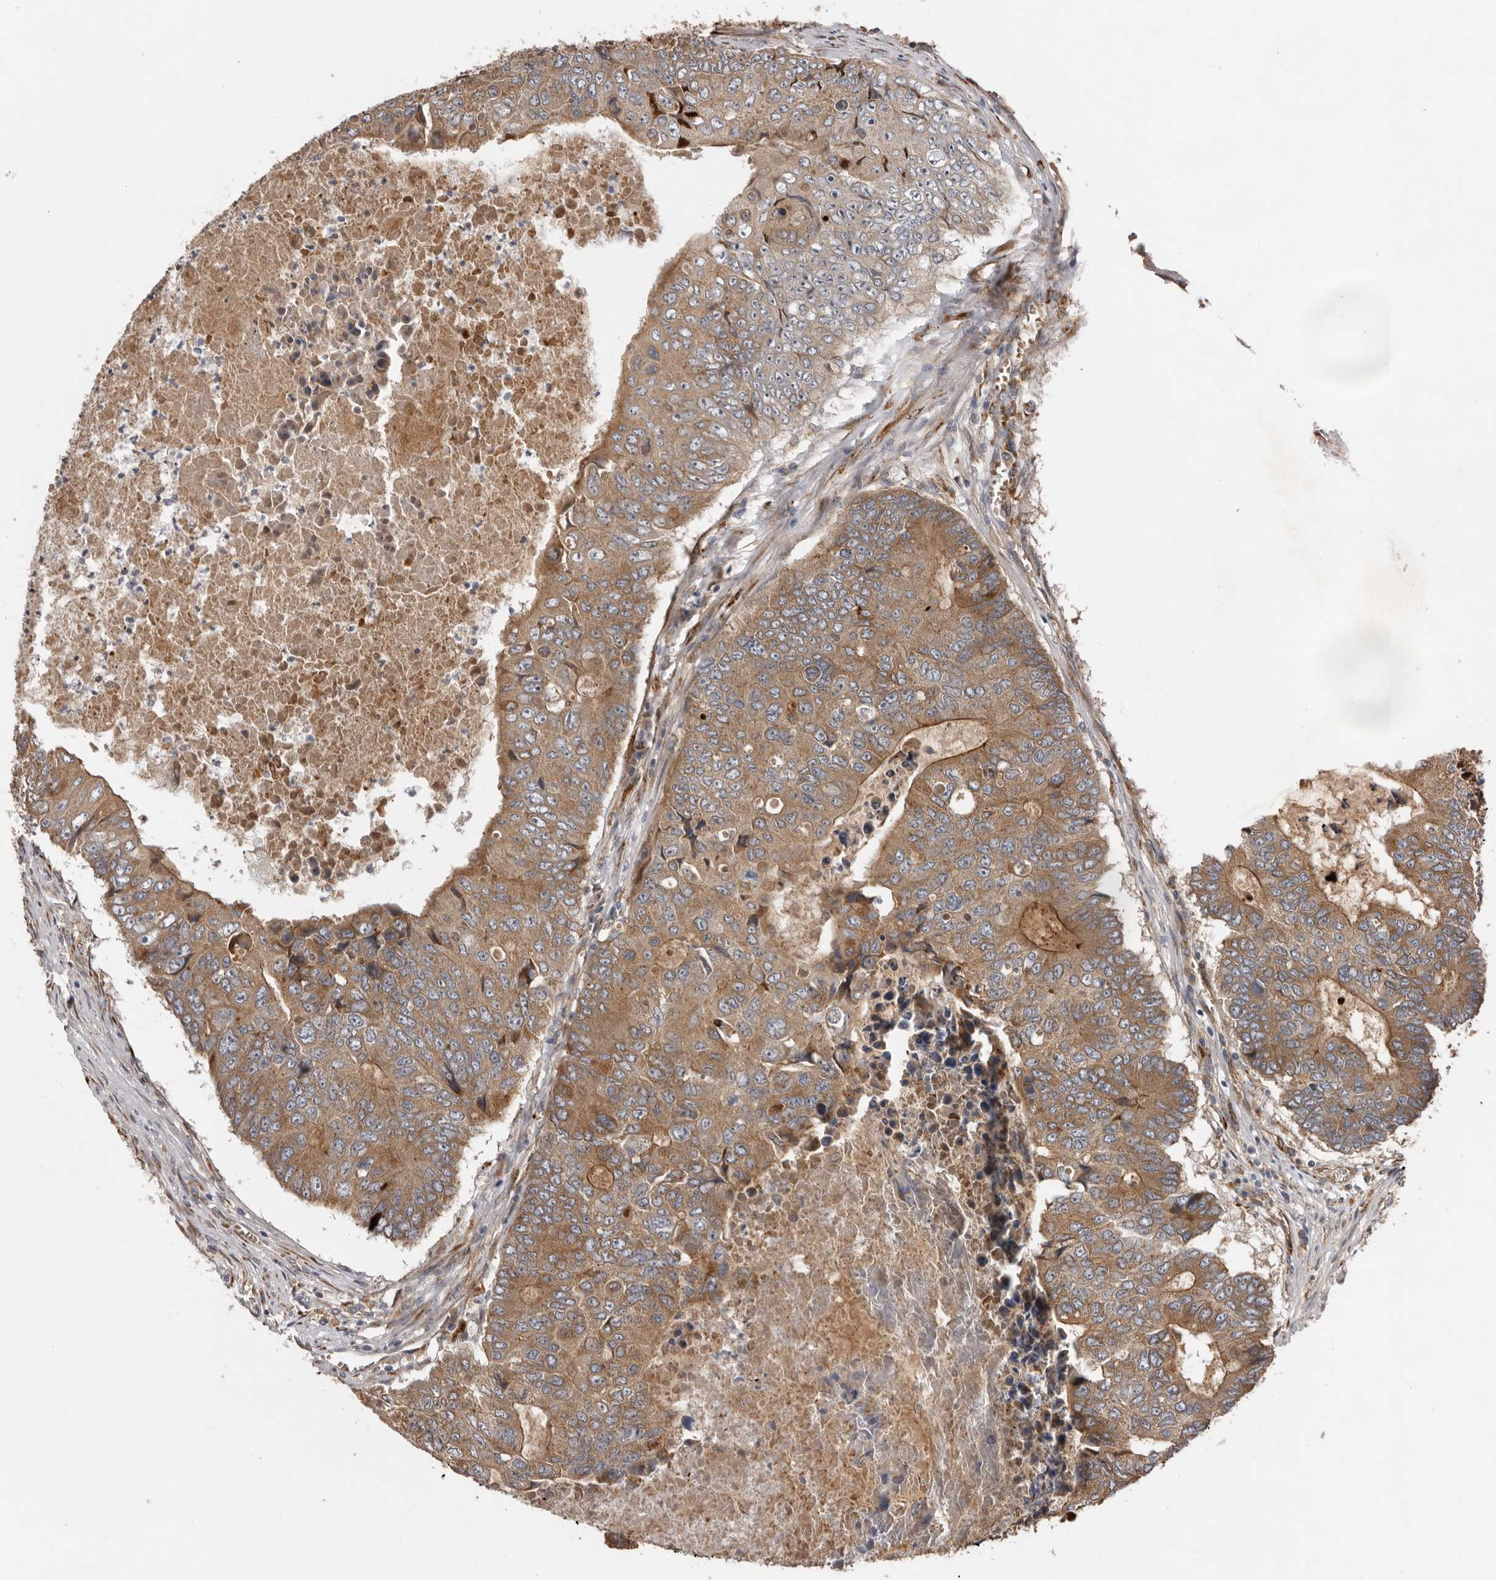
{"staining": {"intensity": "moderate", "quantity": ">75%", "location": "cytoplasmic/membranous"}, "tissue": "colorectal cancer", "cell_type": "Tumor cells", "image_type": "cancer", "snomed": [{"axis": "morphology", "description": "Adenocarcinoma, NOS"}, {"axis": "topography", "description": "Colon"}], "caption": "DAB (3,3'-diaminobenzidine) immunohistochemical staining of adenocarcinoma (colorectal) demonstrates moderate cytoplasmic/membranous protein expression in about >75% of tumor cells.", "gene": "MTF1", "patient": {"sex": "male", "age": 87}}